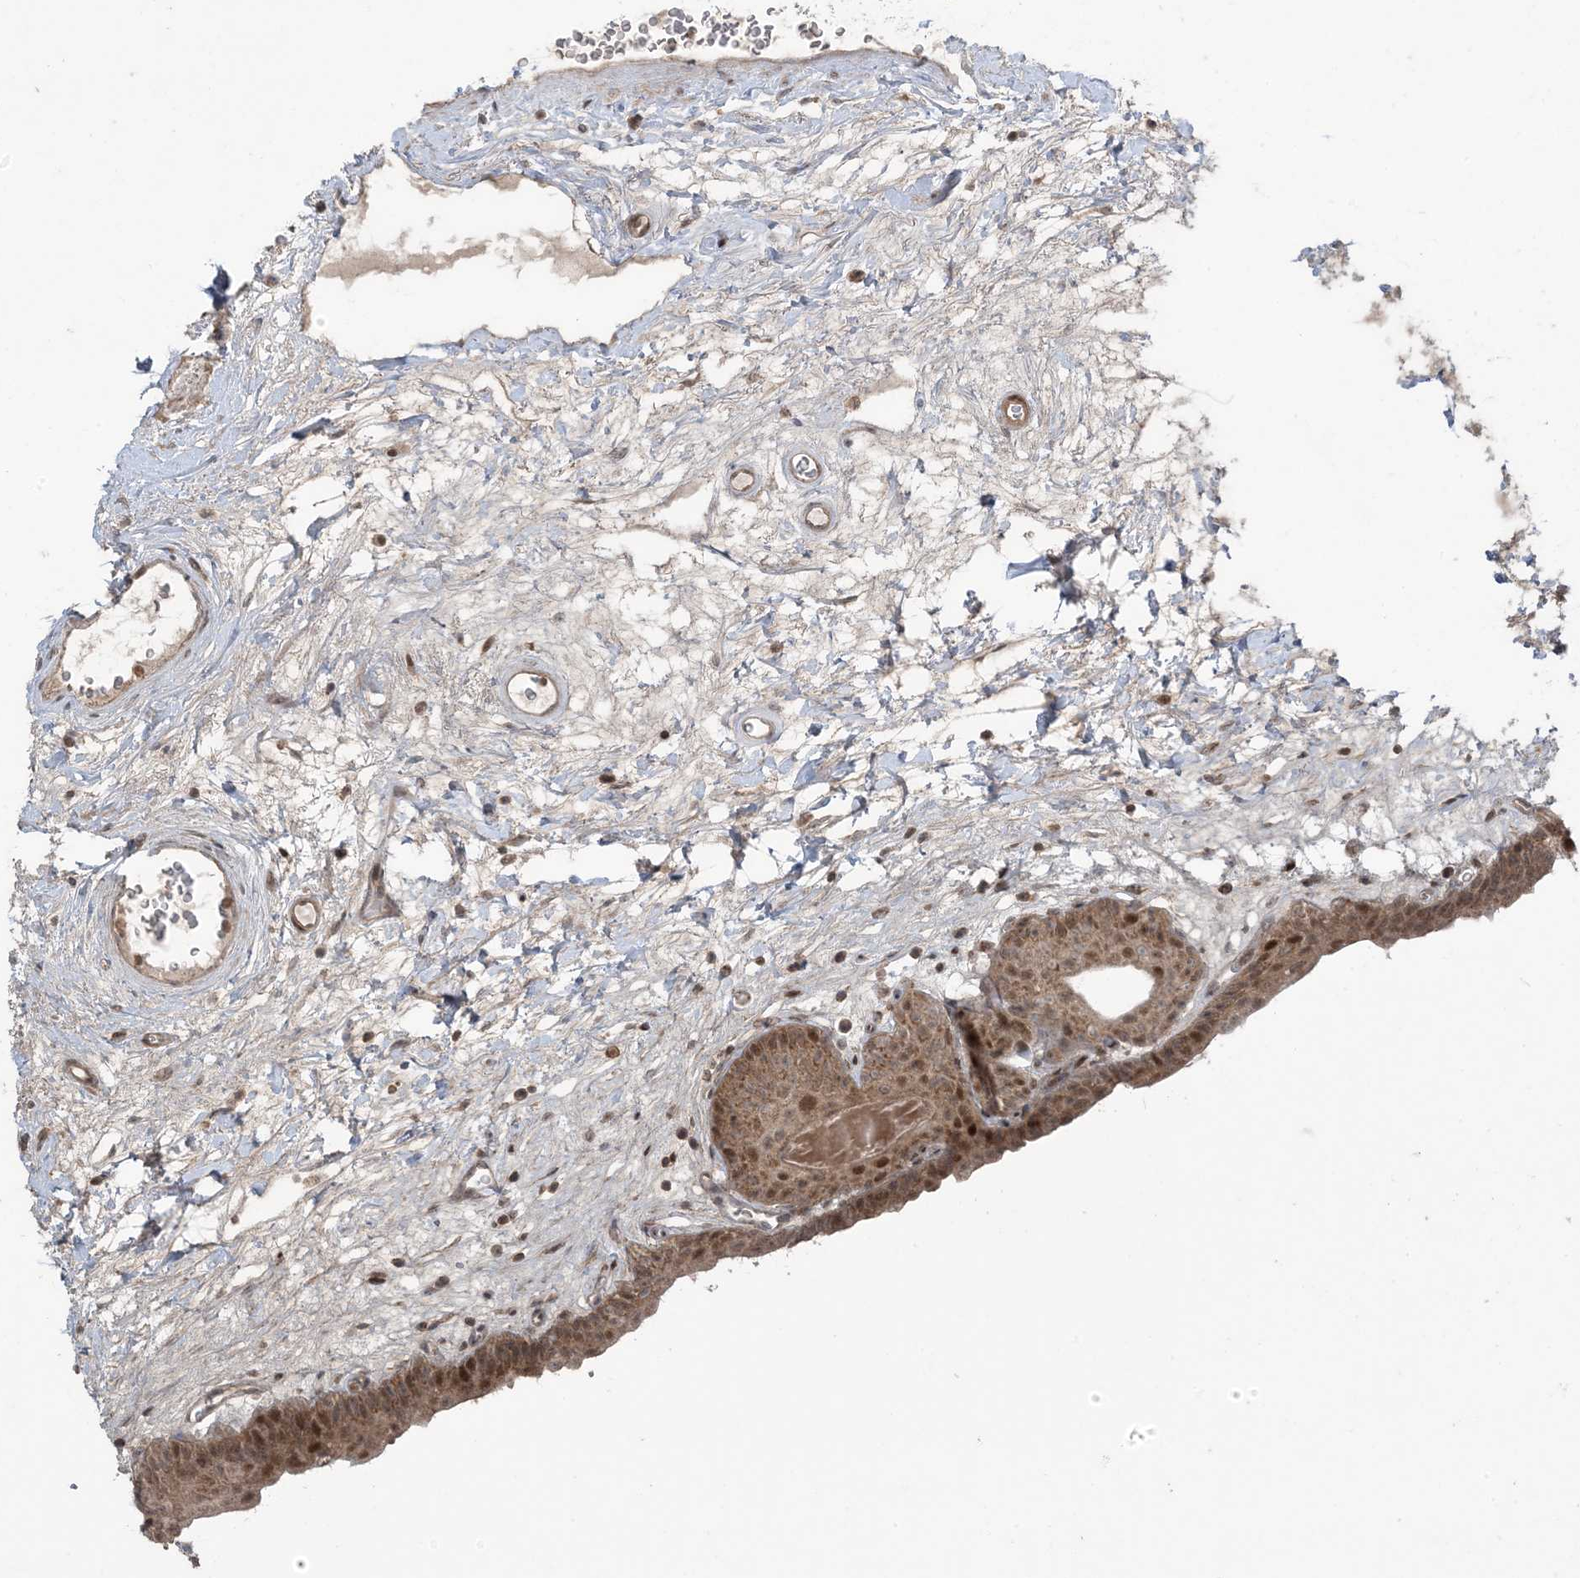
{"staining": {"intensity": "moderate", "quantity": ">75%", "location": "cytoplasmic/membranous,nuclear"}, "tissue": "urinary bladder", "cell_type": "Urothelial cells", "image_type": "normal", "snomed": [{"axis": "morphology", "description": "Normal tissue, NOS"}, {"axis": "topography", "description": "Urinary bladder"}], "caption": "Immunohistochemical staining of benign urinary bladder demonstrates >75% levels of moderate cytoplasmic/membranous,nuclear protein positivity in about >75% of urothelial cells.", "gene": "PHLDB2", "patient": {"sex": "male", "age": 83}}